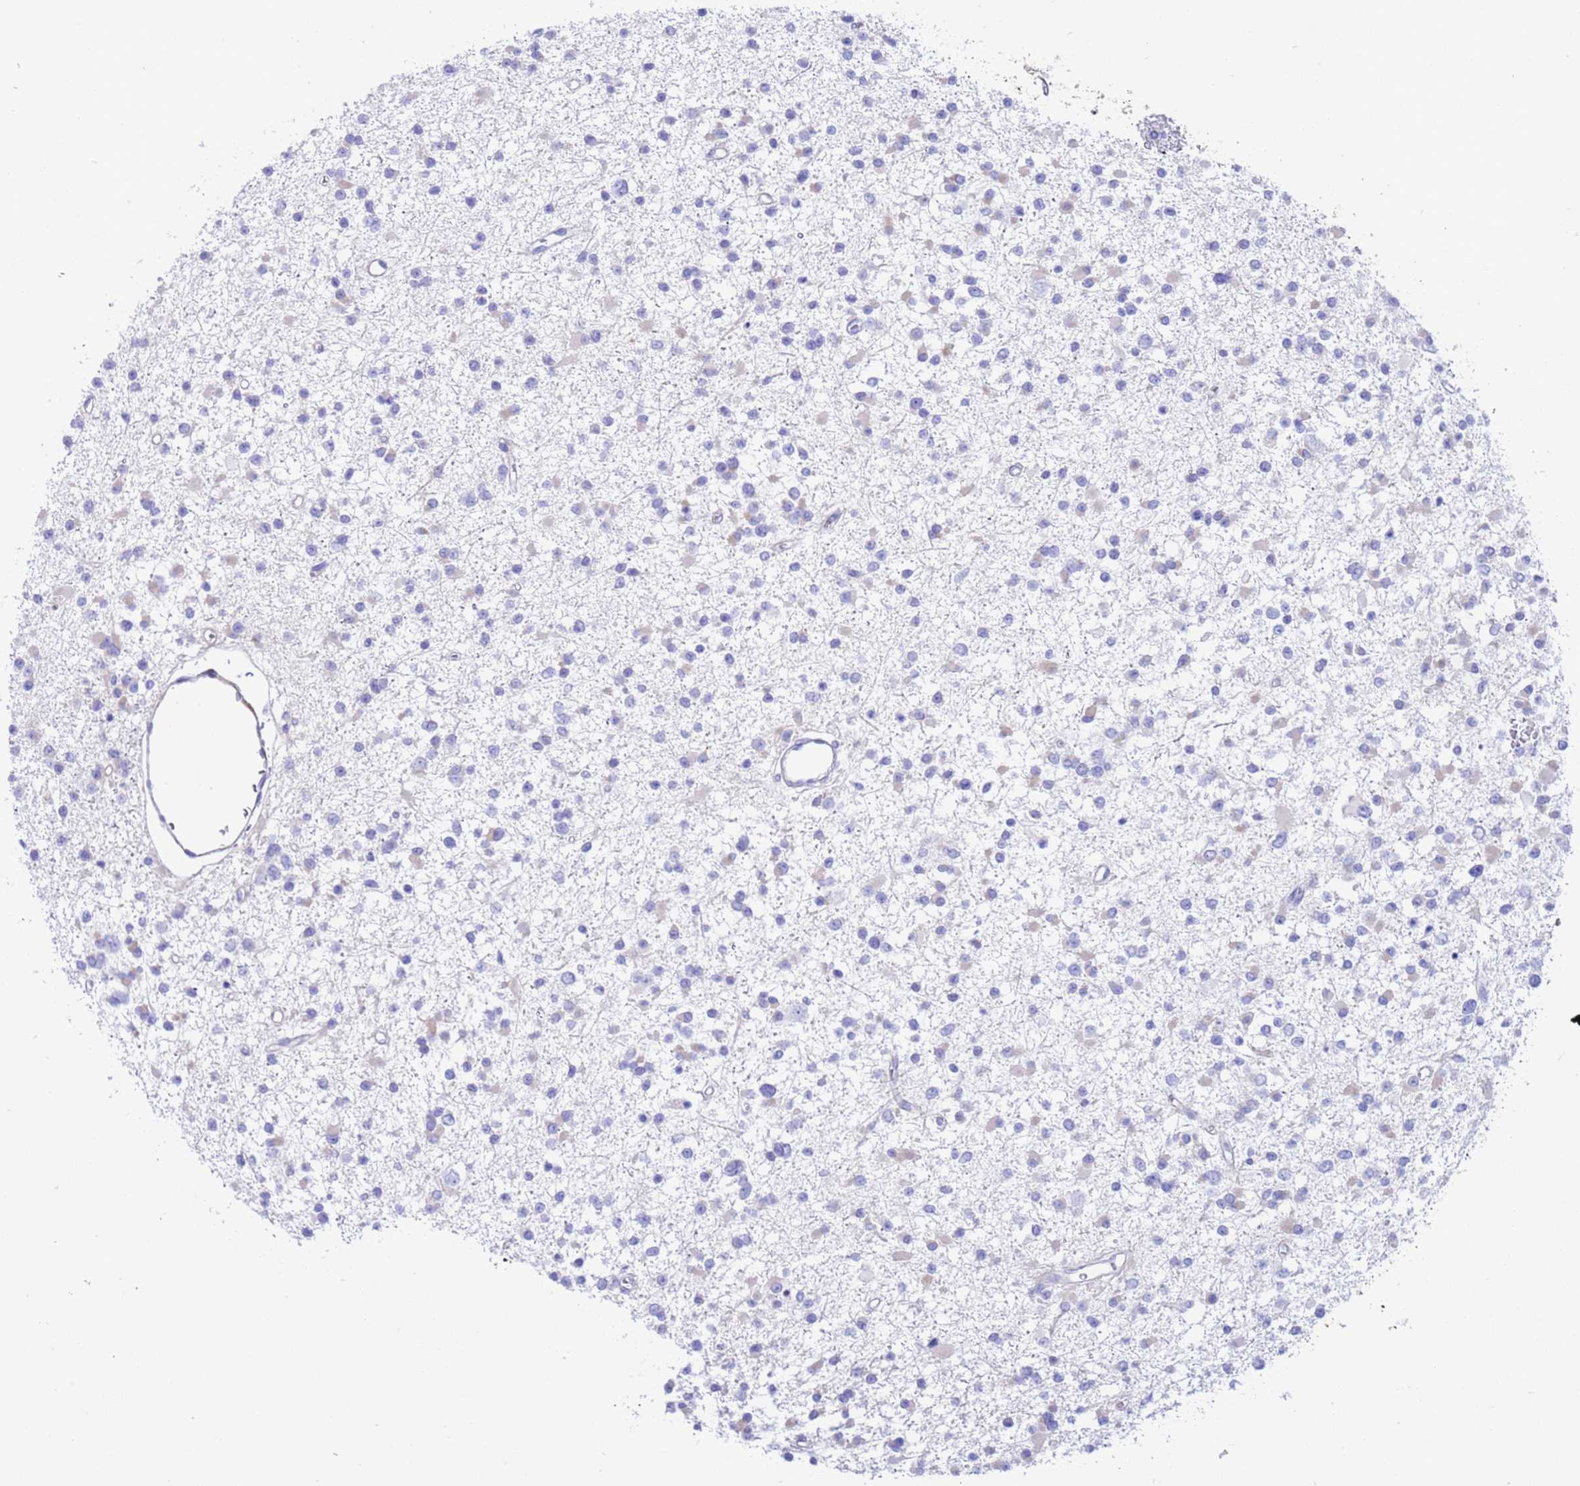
{"staining": {"intensity": "negative", "quantity": "none", "location": "none"}, "tissue": "glioma", "cell_type": "Tumor cells", "image_type": "cancer", "snomed": [{"axis": "morphology", "description": "Glioma, malignant, Low grade"}, {"axis": "topography", "description": "Brain"}], "caption": "DAB immunohistochemical staining of glioma displays no significant expression in tumor cells.", "gene": "C6orf47", "patient": {"sex": "female", "age": 22}}